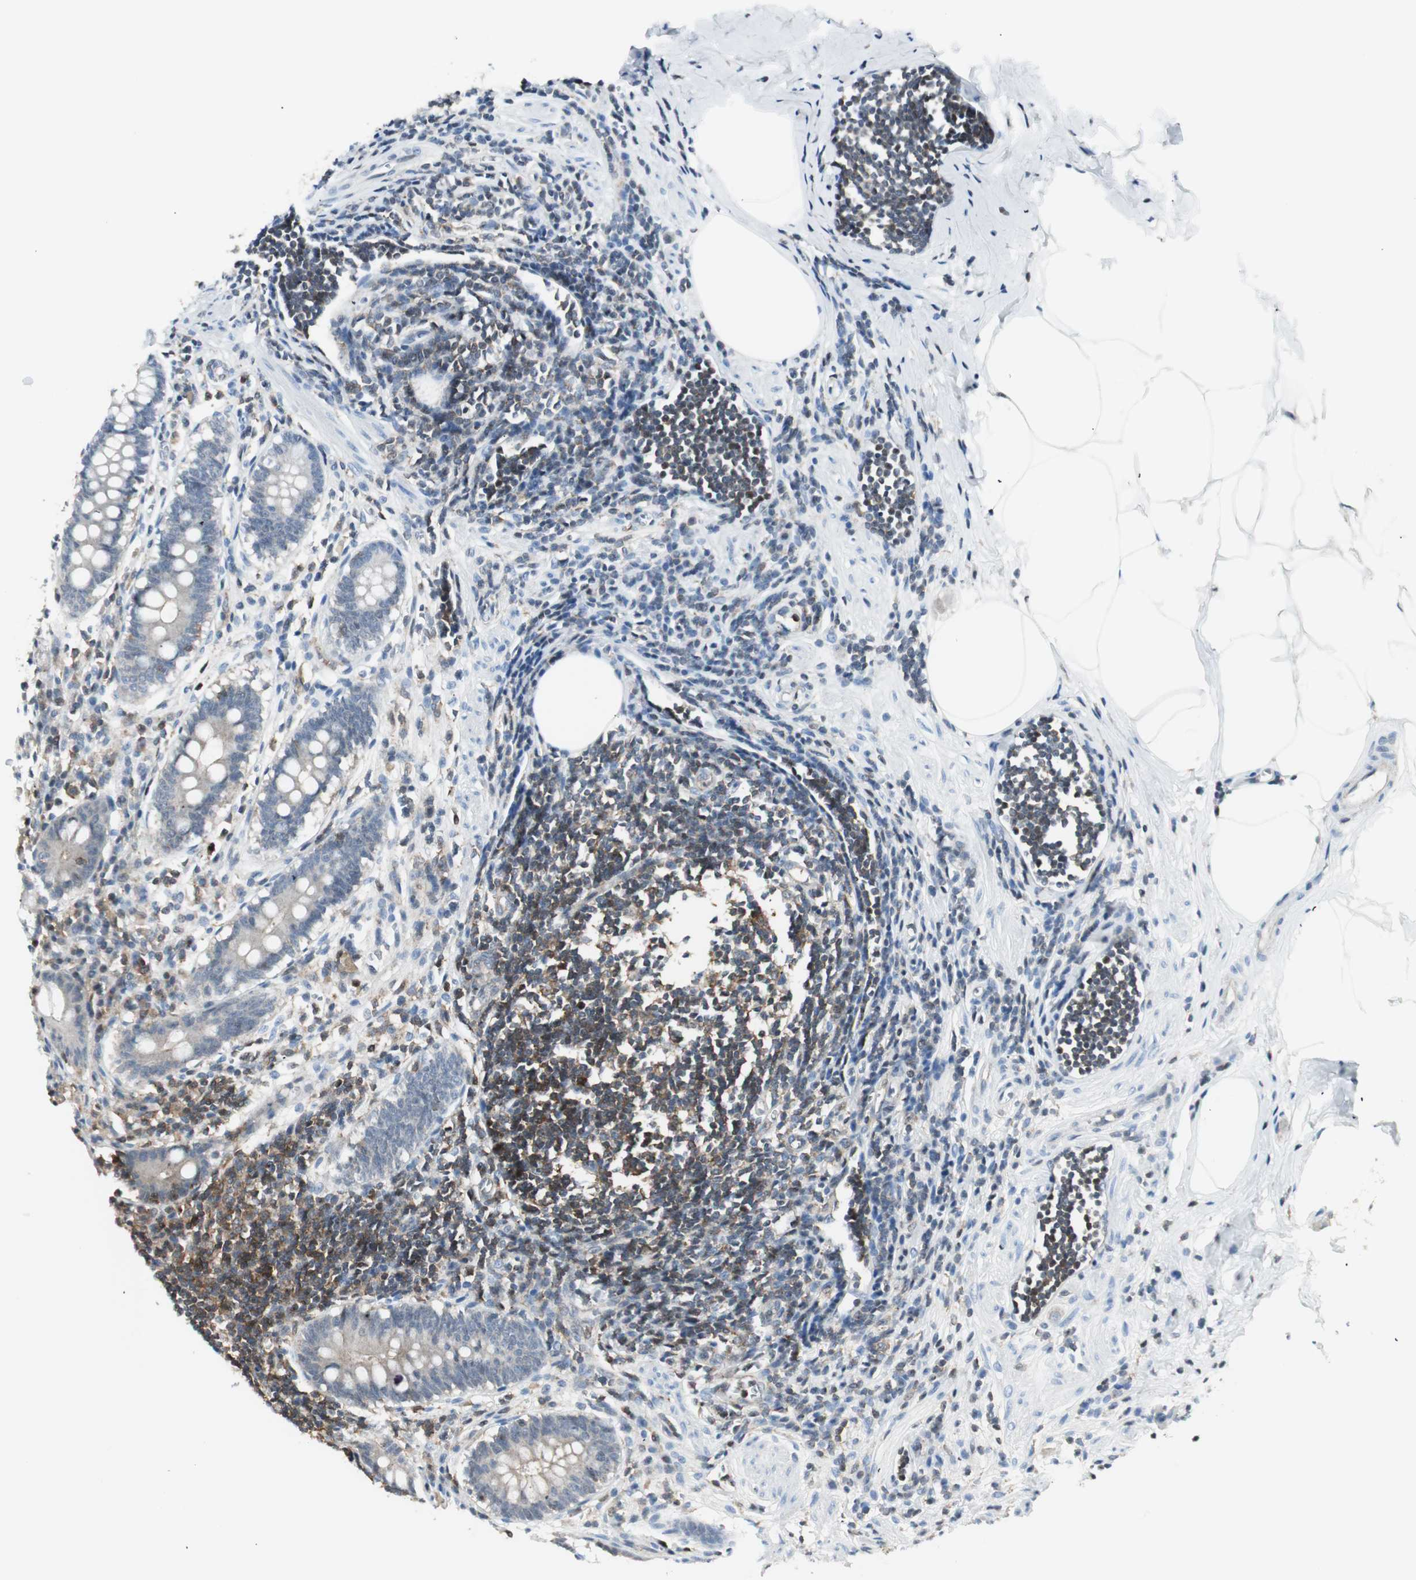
{"staining": {"intensity": "weak", "quantity": ">75%", "location": "cytoplasmic/membranous"}, "tissue": "appendix", "cell_type": "Glandular cells", "image_type": "normal", "snomed": [{"axis": "morphology", "description": "Normal tissue, NOS"}, {"axis": "topography", "description": "Appendix"}], "caption": "The histopathology image displays immunohistochemical staining of normal appendix. There is weak cytoplasmic/membranous positivity is identified in about >75% of glandular cells. (brown staining indicates protein expression, while blue staining denotes nuclei).", "gene": "PPP1CA", "patient": {"sex": "female", "age": 50}}